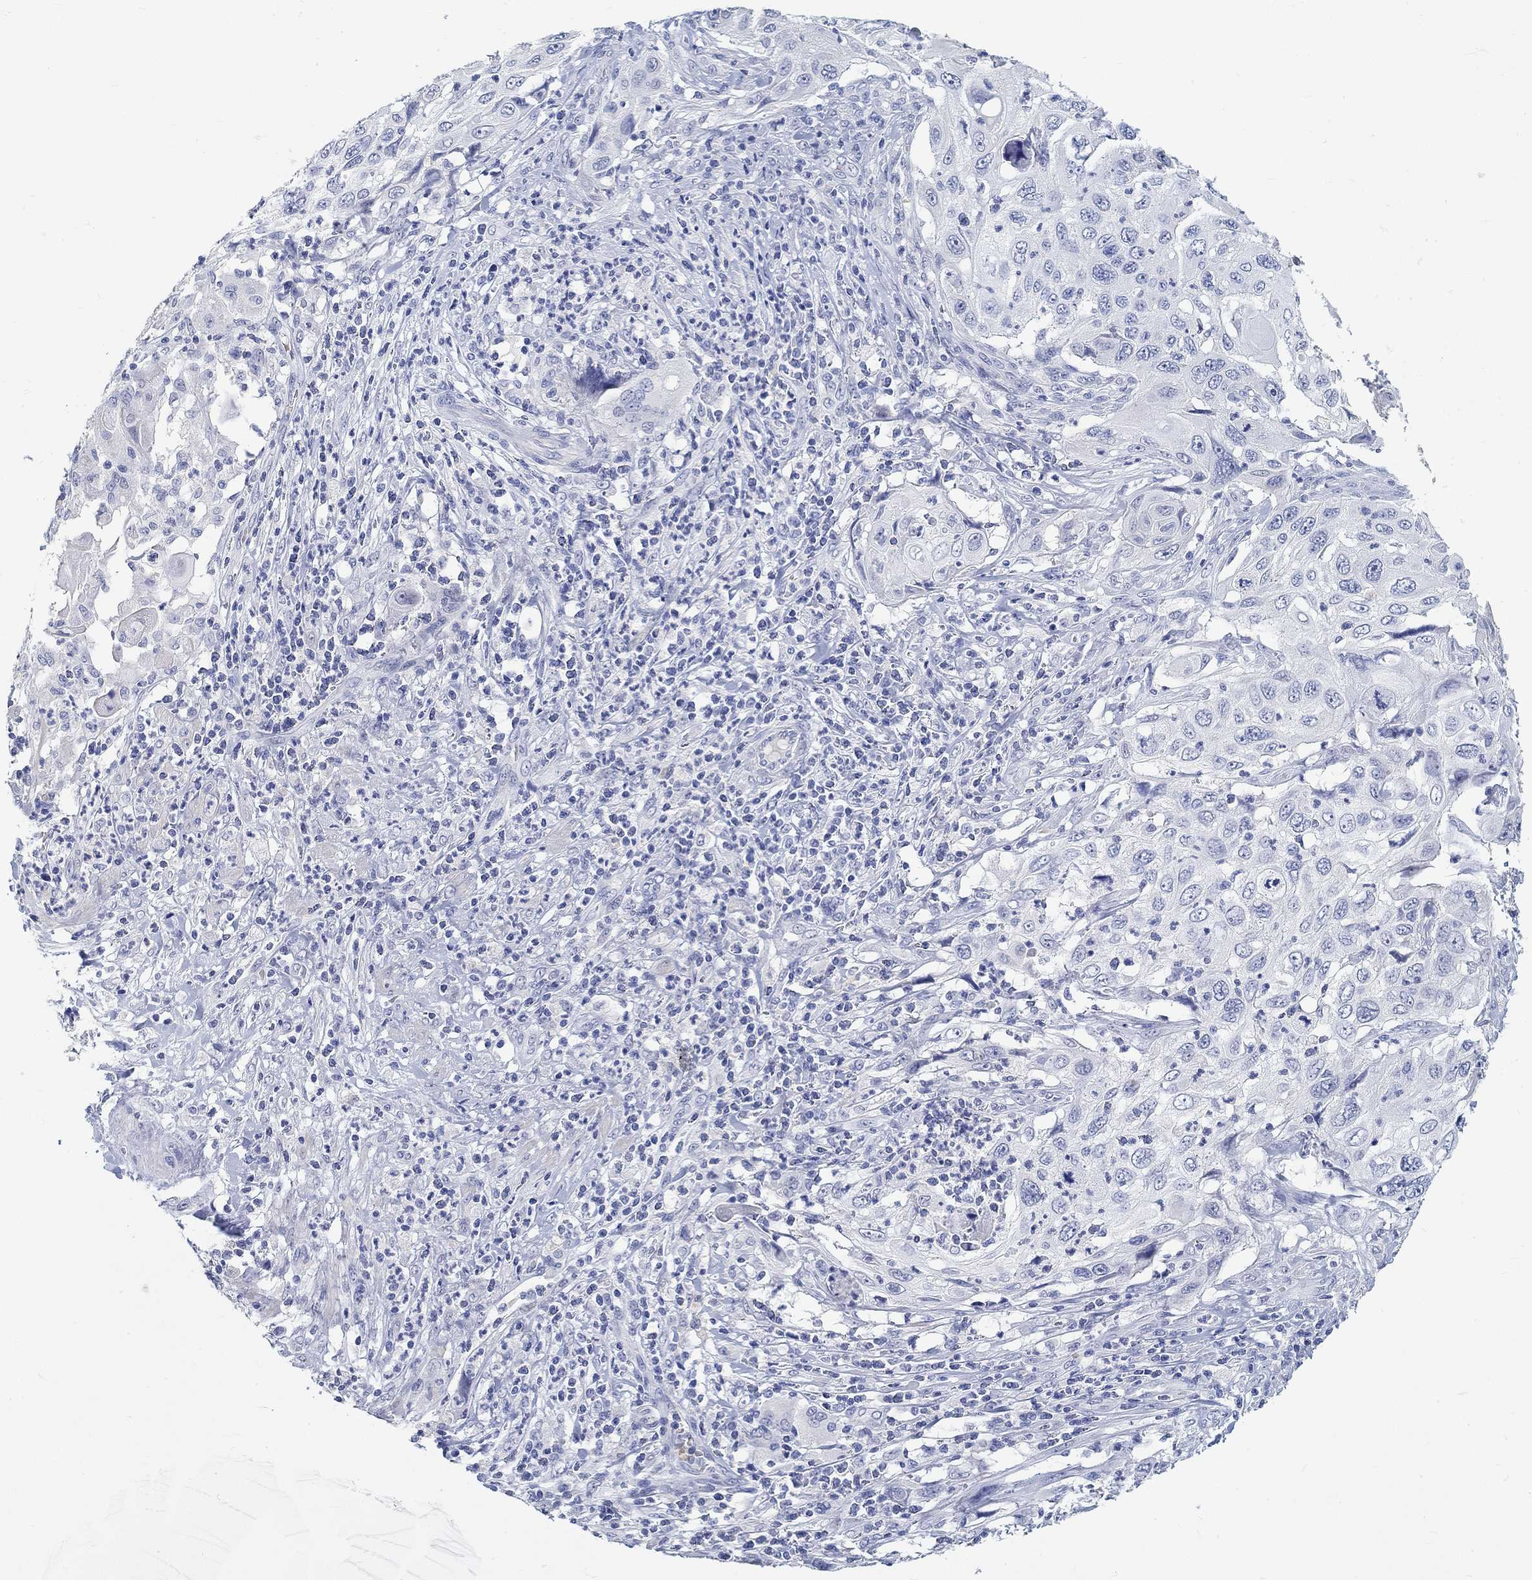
{"staining": {"intensity": "negative", "quantity": "none", "location": "none"}, "tissue": "cervical cancer", "cell_type": "Tumor cells", "image_type": "cancer", "snomed": [{"axis": "morphology", "description": "Squamous cell carcinoma, NOS"}, {"axis": "topography", "description": "Cervix"}], "caption": "DAB (3,3'-diaminobenzidine) immunohistochemical staining of human cervical squamous cell carcinoma displays no significant expression in tumor cells.", "gene": "GRIA3", "patient": {"sex": "female", "age": 70}}